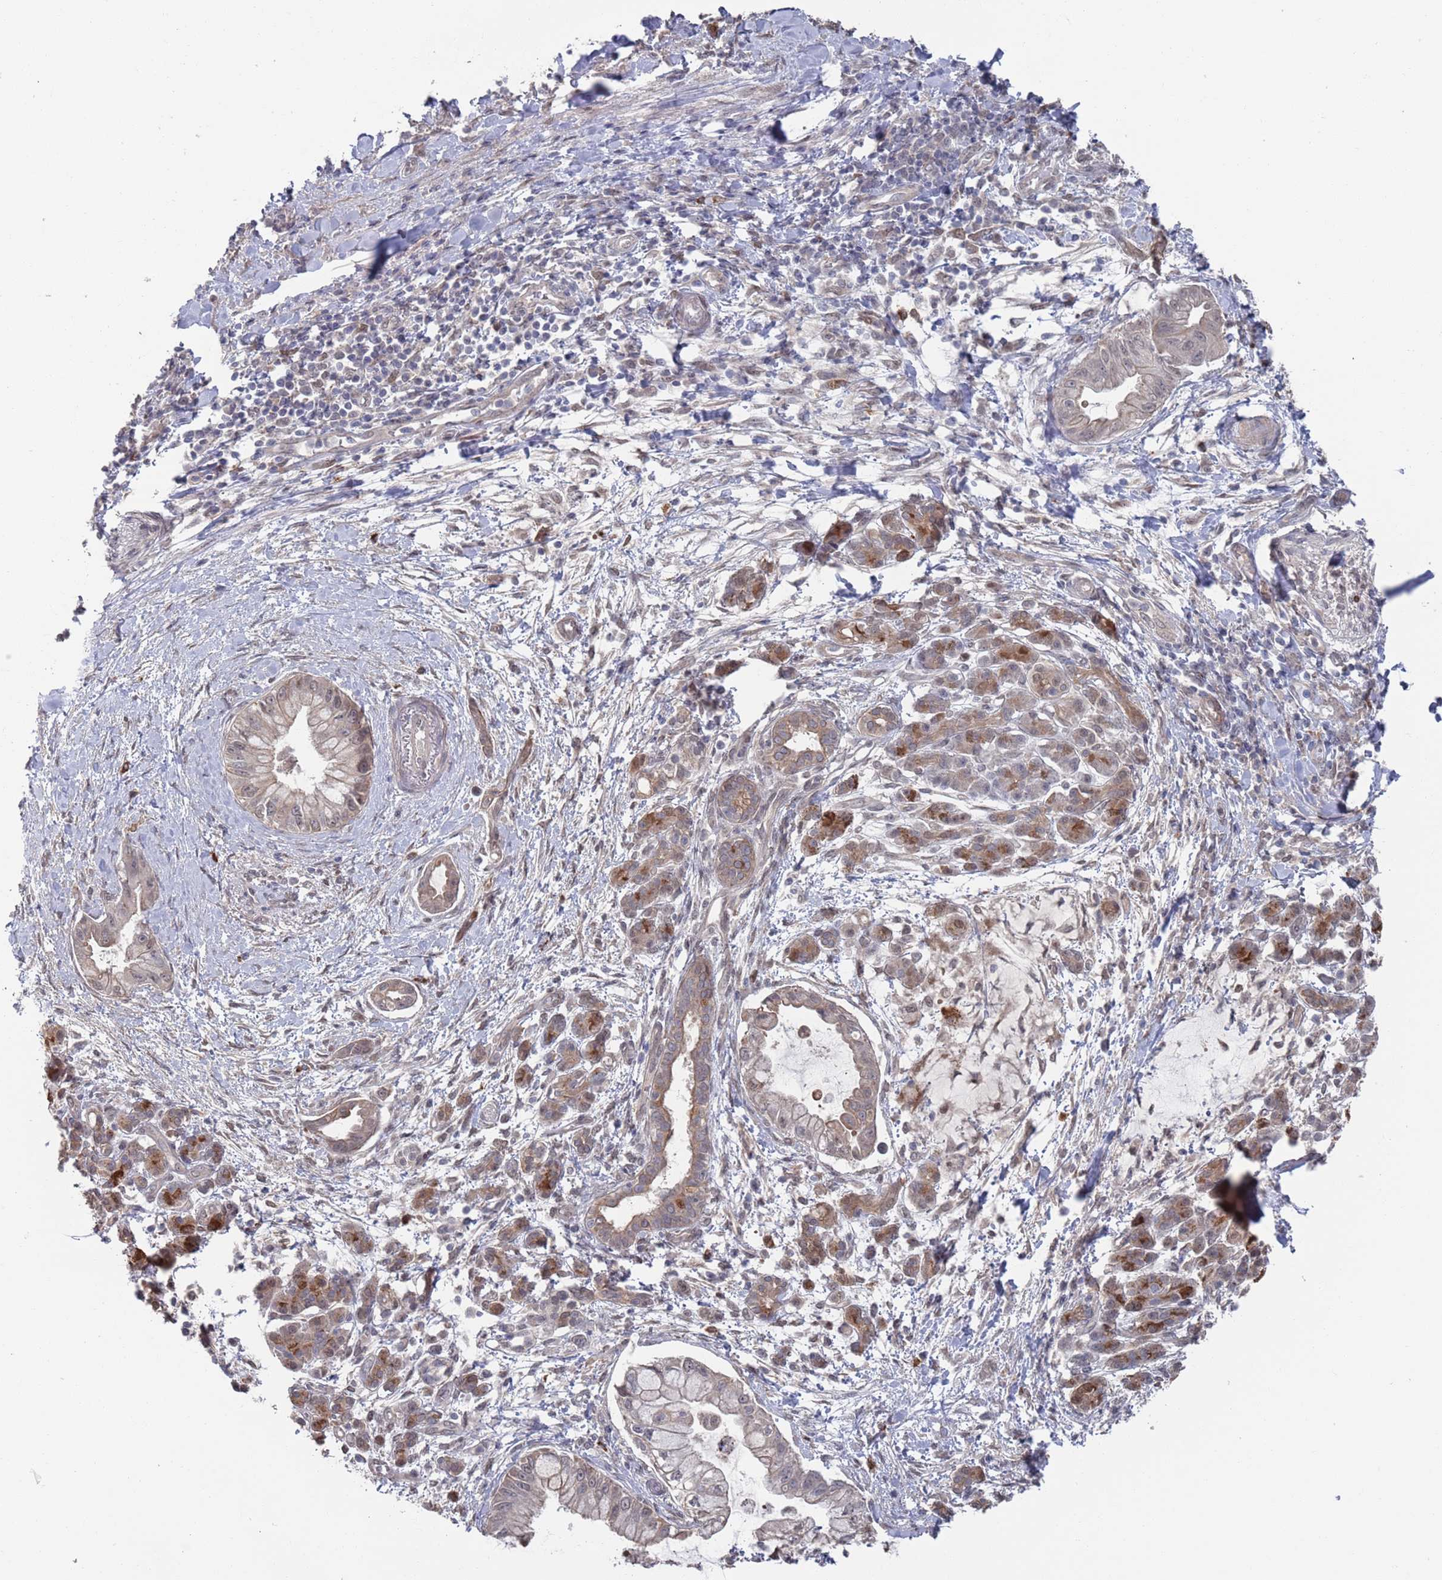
{"staining": {"intensity": "weak", "quantity": "25%-75%", "location": "nuclear"}, "tissue": "pancreatic cancer", "cell_type": "Tumor cells", "image_type": "cancer", "snomed": [{"axis": "morphology", "description": "Adenocarcinoma, NOS"}, {"axis": "topography", "description": "Pancreas"}], "caption": "IHC (DAB) staining of pancreatic cancer (adenocarcinoma) displays weak nuclear protein positivity in about 25%-75% of tumor cells. (DAB (3,3'-diaminobenzidine) IHC with brightfield microscopy, high magnification).", "gene": "DGKD", "patient": {"sex": "male", "age": 48}}